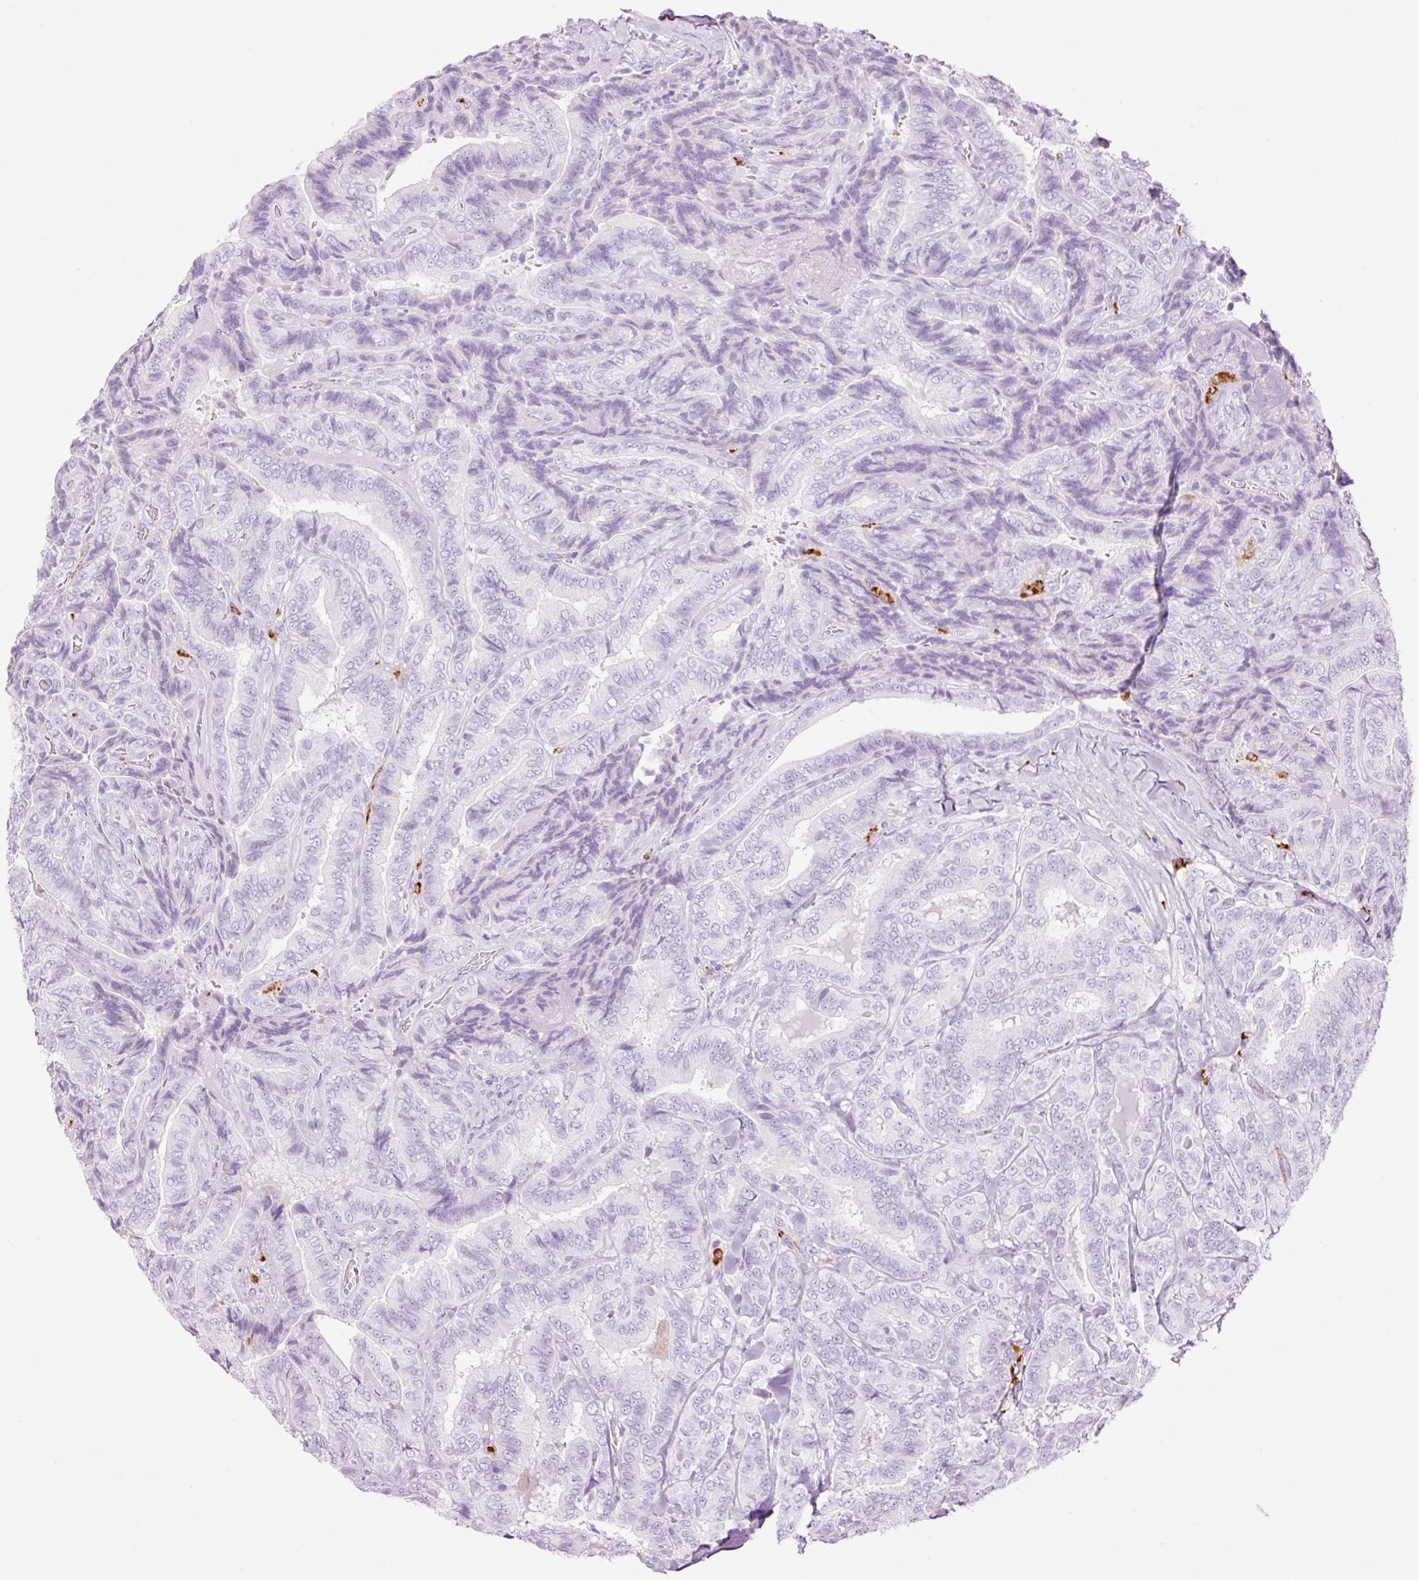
{"staining": {"intensity": "negative", "quantity": "none", "location": "none"}, "tissue": "thyroid cancer", "cell_type": "Tumor cells", "image_type": "cancer", "snomed": [{"axis": "morphology", "description": "Papillary adenocarcinoma, NOS"}, {"axis": "topography", "description": "Thyroid gland"}], "caption": "An IHC photomicrograph of thyroid papillary adenocarcinoma is shown. There is no staining in tumor cells of thyroid papillary adenocarcinoma.", "gene": "LYZ", "patient": {"sex": "male", "age": 61}}